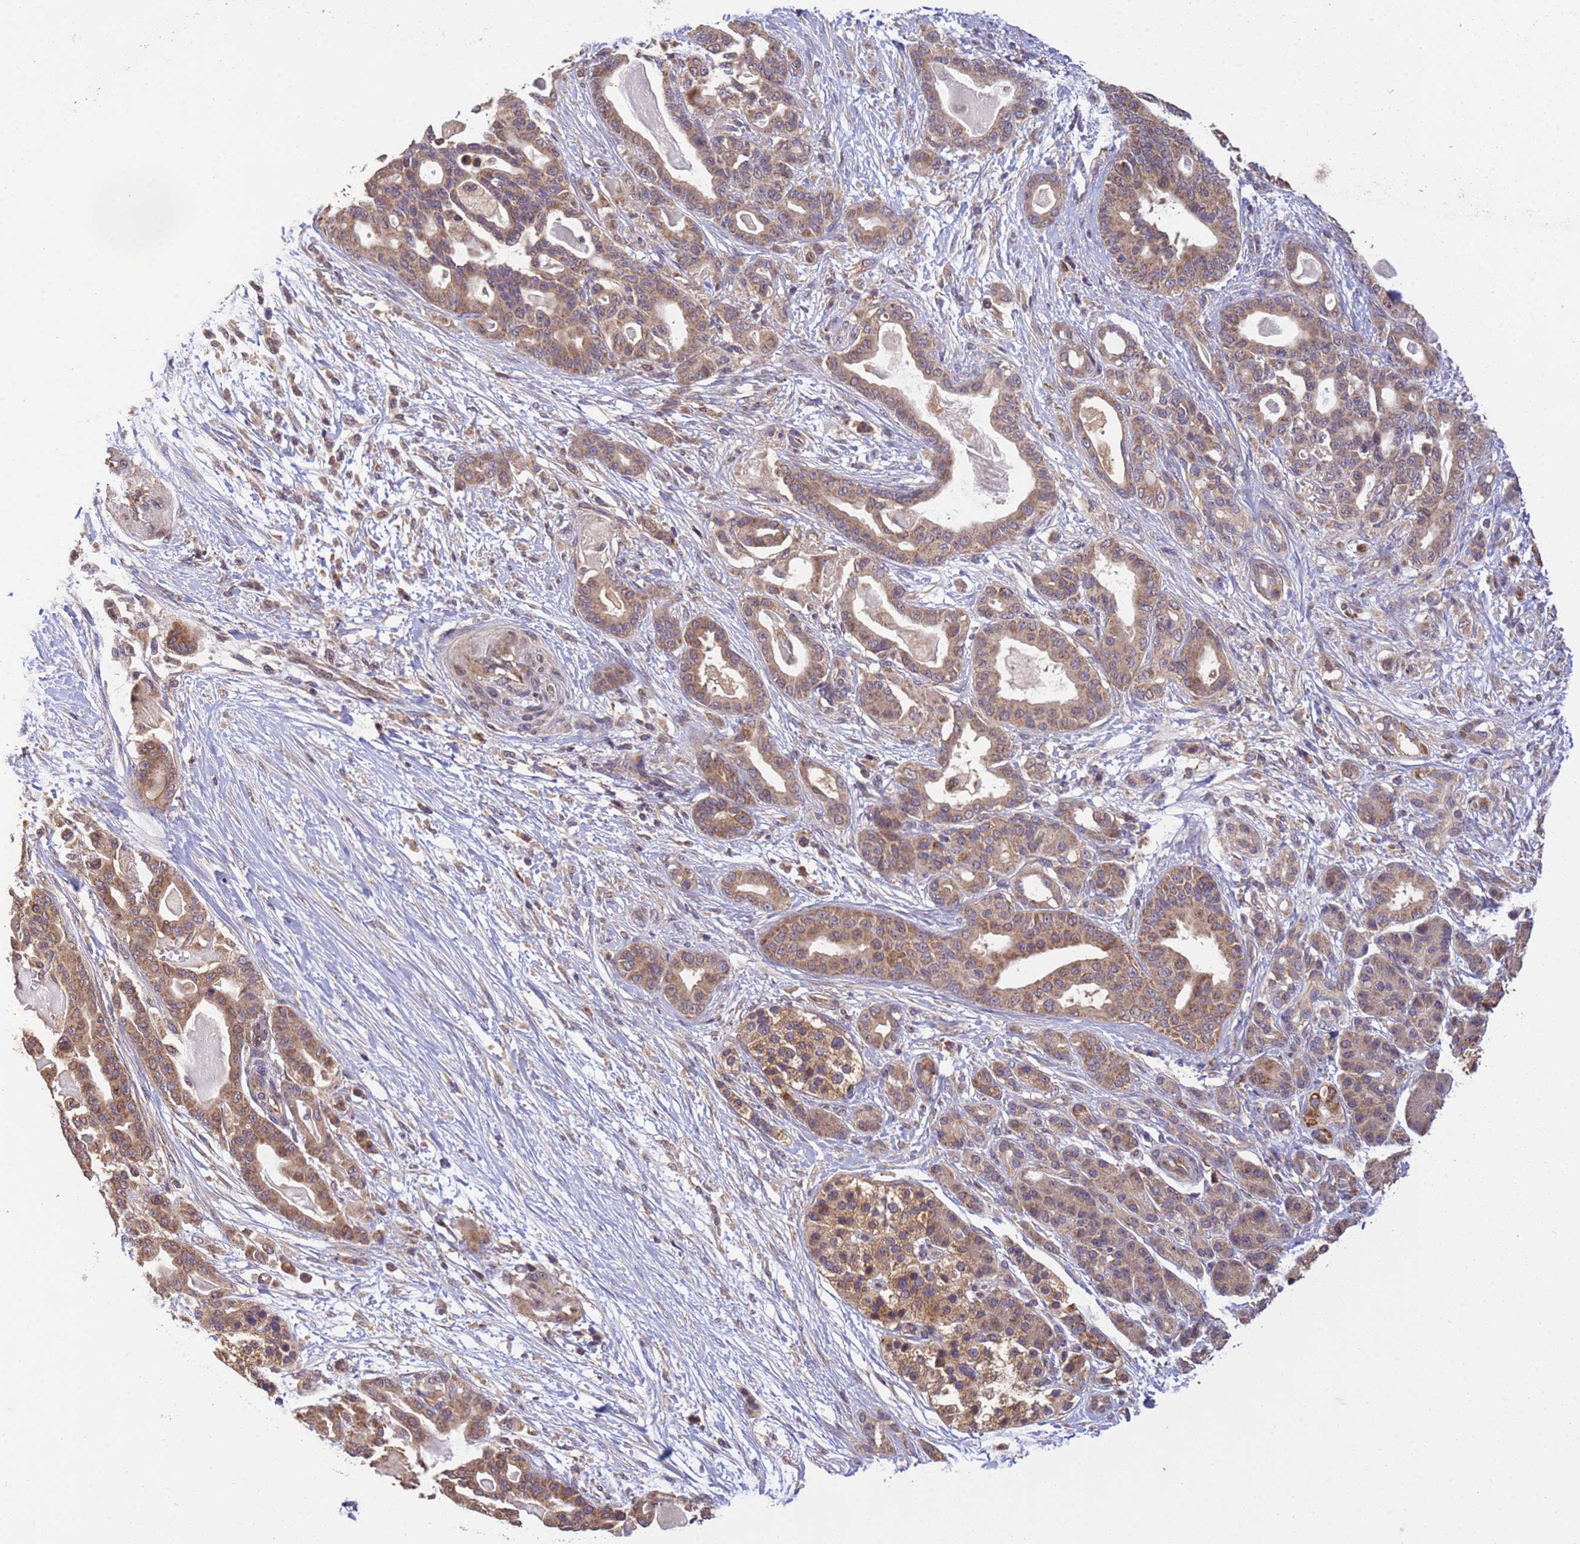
{"staining": {"intensity": "moderate", "quantity": ">75%", "location": "cytoplasmic/membranous"}, "tissue": "pancreatic cancer", "cell_type": "Tumor cells", "image_type": "cancer", "snomed": [{"axis": "morphology", "description": "Adenocarcinoma, NOS"}, {"axis": "topography", "description": "Pancreas"}], "caption": "Moderate cytoplasmic/membranous positivity for a protein is appreciated in about >75% of tumor cells of pancreatic adenocarcinoma using IHC.", "gene": "P2RX7", "patient": {"sex": "male", "age": 63}}